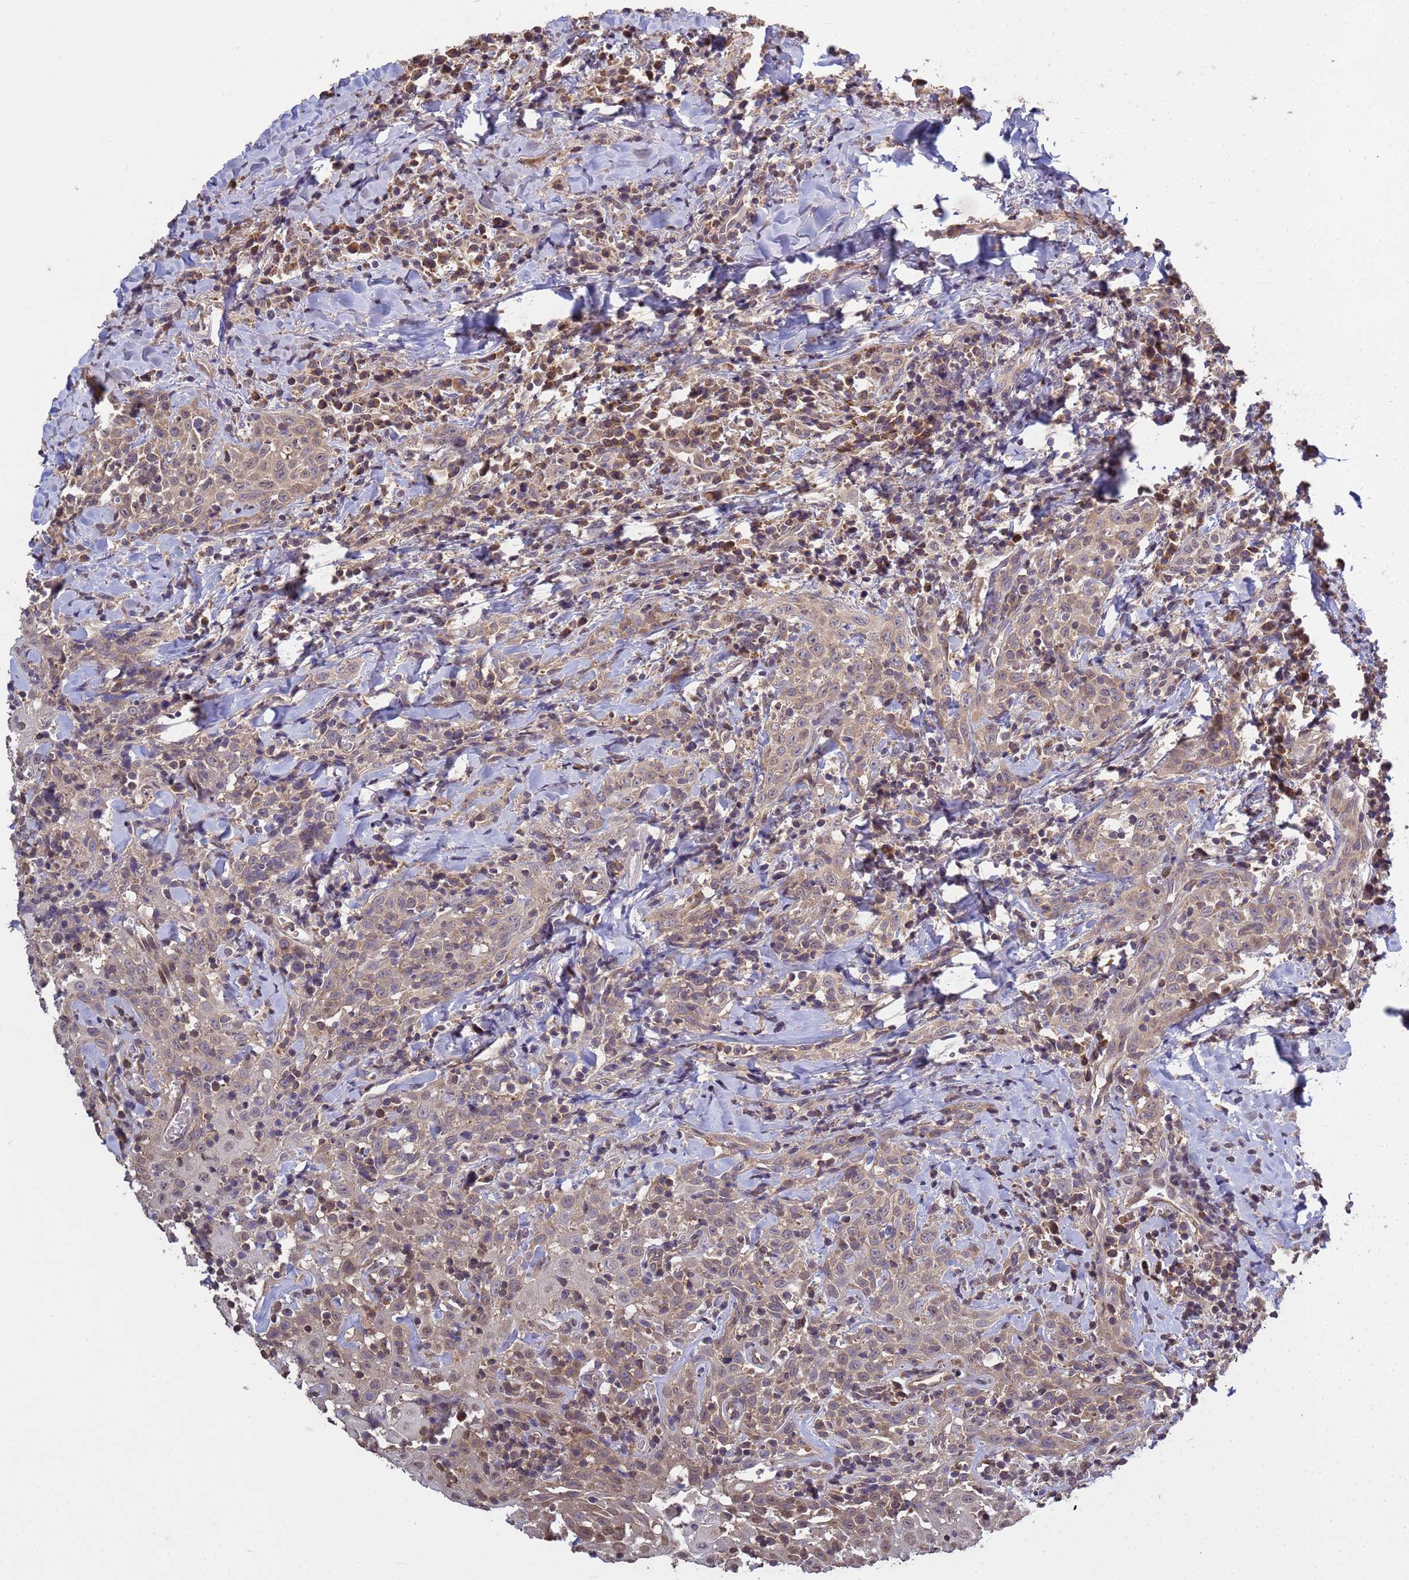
{"staining": {"intensity": "weak", "quantity": ">75%", "location": "cytoplasmic/membranous"}, "tissue": "head and neck cancer", "cell_type": "Tumor cells", "image_type": "cancer", "snomed": [{"axis": "morphology", "description": "Squamous cell carcinoma, NOS"}, {"axis": "topography", "description": "Head-Neck"}], "caption": "Immunohistochemical staining of head and neck squamous cell carcinoma shows low levels of weak cytoplasmic/membranous staining in about >75% of tumor cells.", "gene": "P2RX7", "patient": {"sex": "female", "age": 70}}